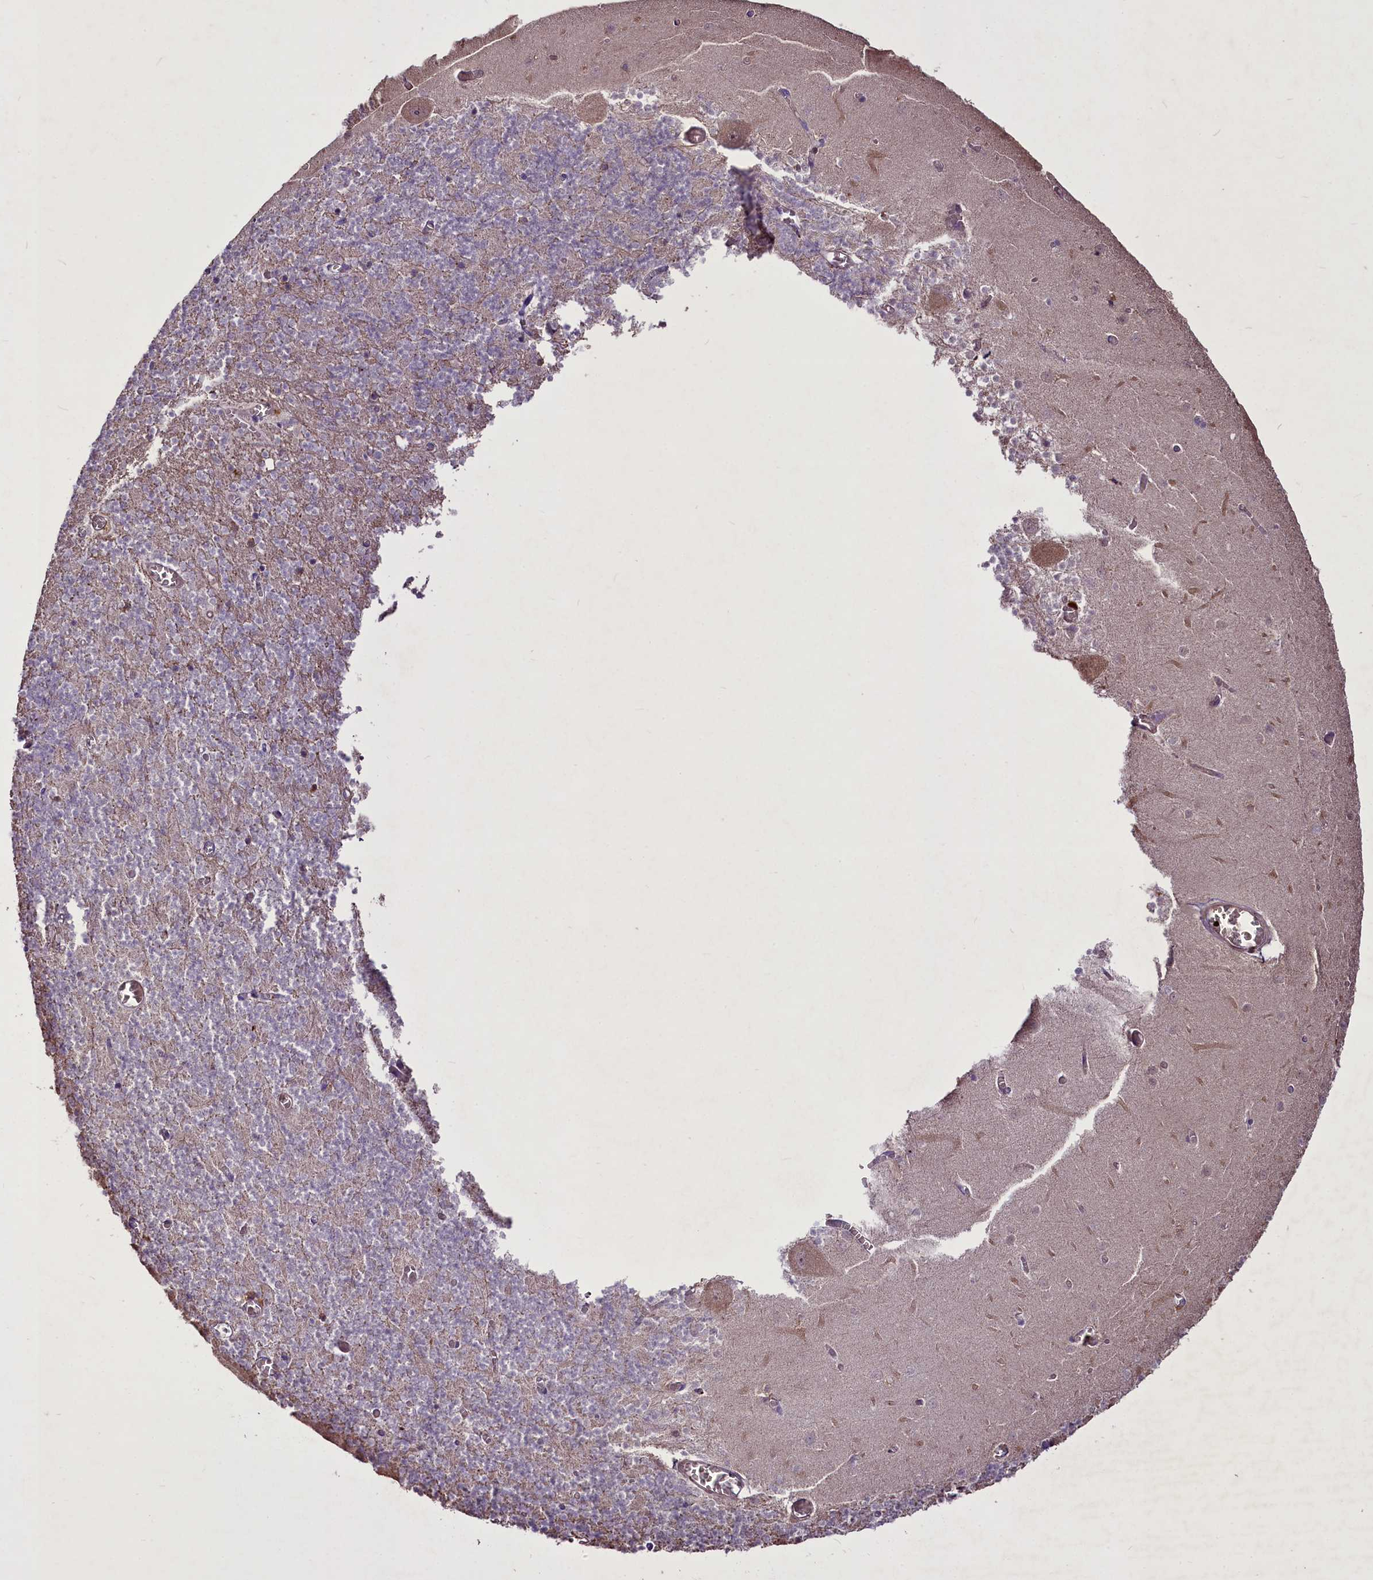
{"staining": {"intensity": "negative", "quantity": "none", "location": "none"}, "tissue": "cerebellum", "cell_type": "Cells in granular layer", "image_type": "normal", "snomed": [{"axis": "morphology", "description": "Normal tissue, NOS"}, {"axis": "topography", "description": "Cerebellum"}], "caption": "DAB (3,3'-diaminobenzidine) immunohistochemical staining of normal human cerebellum demonstrates no significant expression in cells in granular layer.", "gene": "SUSD3", "patient": {"sex": "female", "age": 28}}